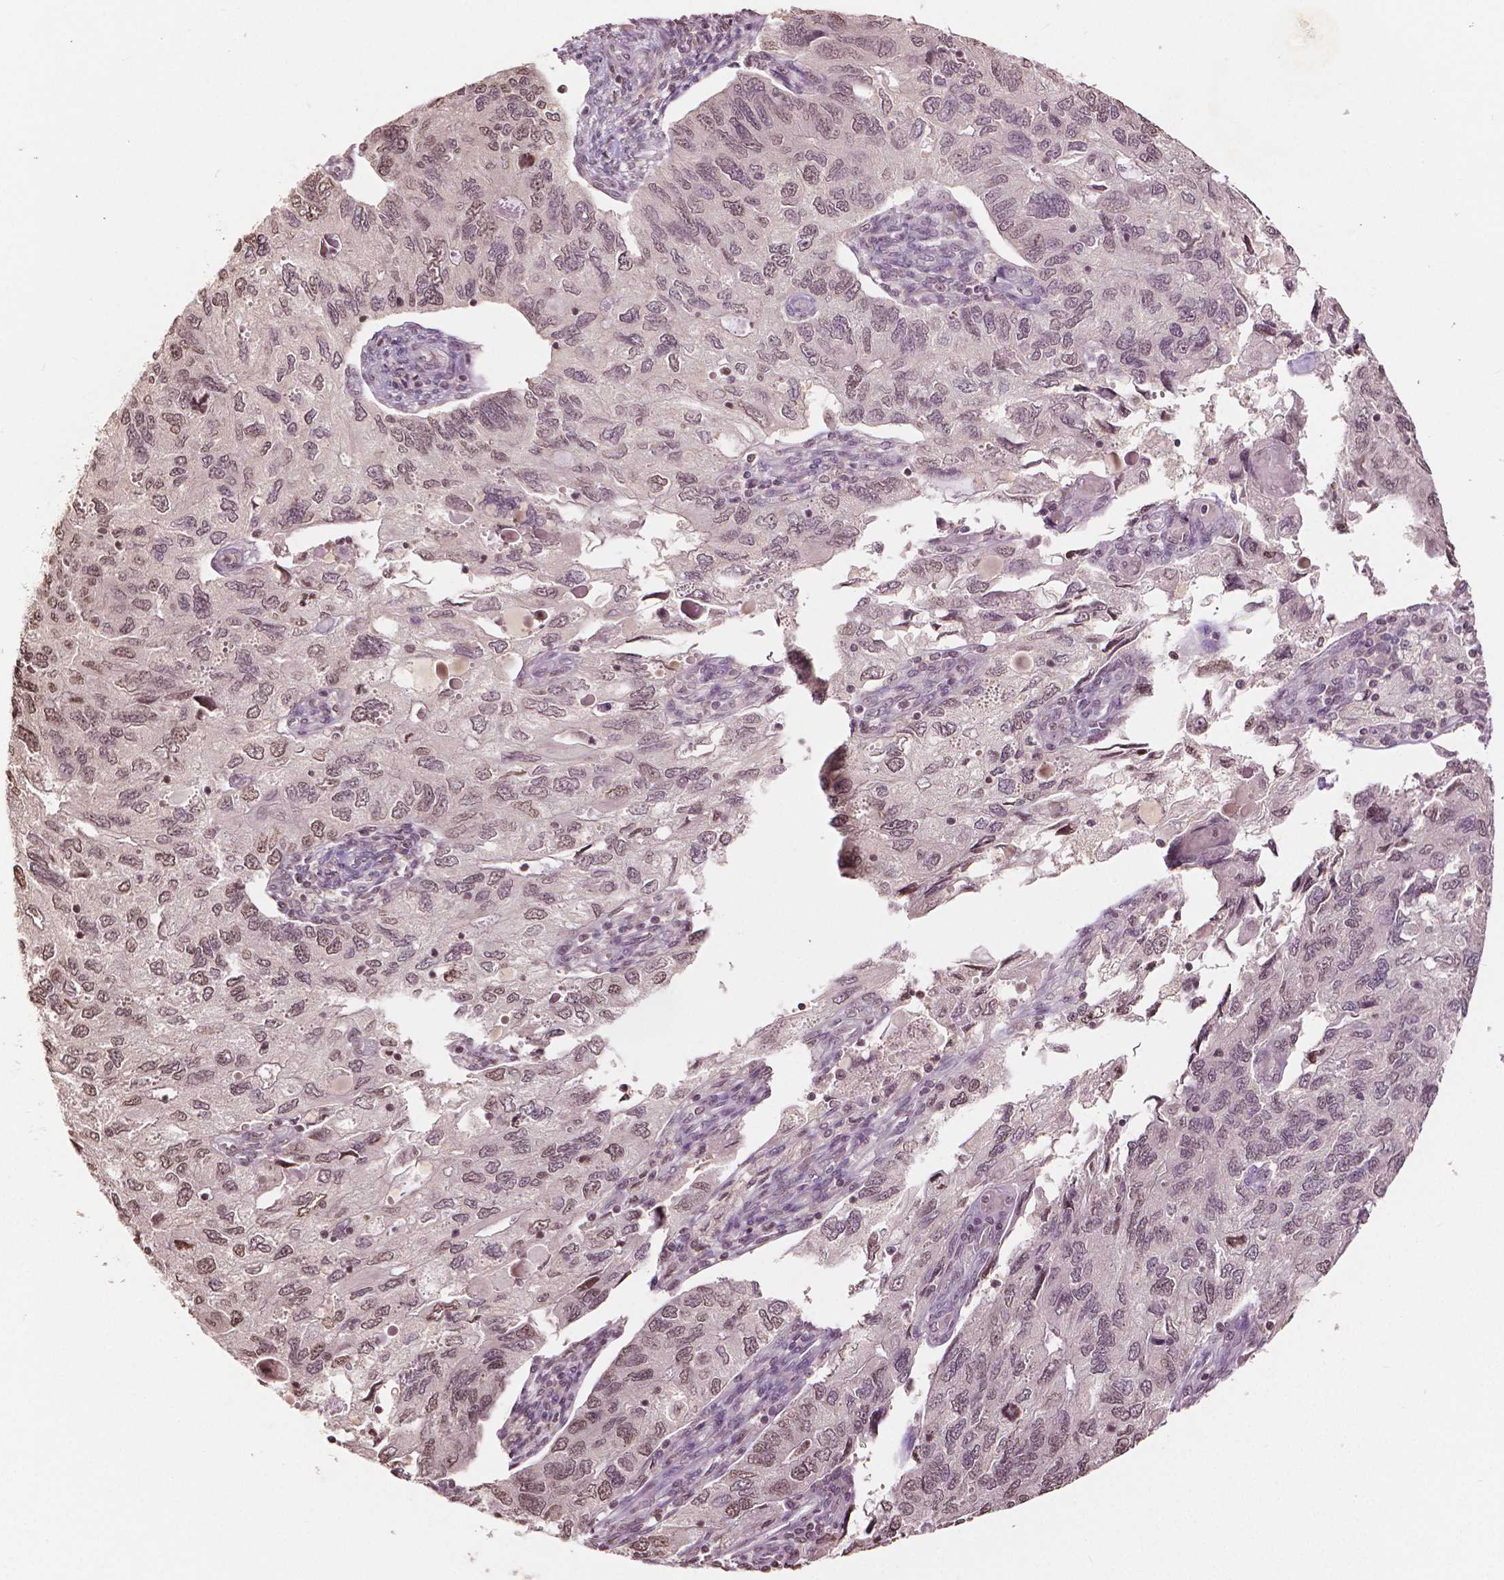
{"staining": {"intensity": "weak", "quantity": "25%-75%", "location": "nuclear"}, "tissue": "endometrial cancer", "cell_type": "Tumor cells", "image_type": "cancer", "snomed": [{"axis": "morphology", "description": "Carcinoma, NOS"}, {"axis": "topography", "description": "Uterus"}], "caption": "DAB (3,3'-diaminobenzidine) immunohistochemical staining of carcinoma (endometrial) reveals weak nuclear protein expression in about 25%-75% of tumor cells.", "gene": "DEK", "patient": {"sex": "female", "age": 76}}